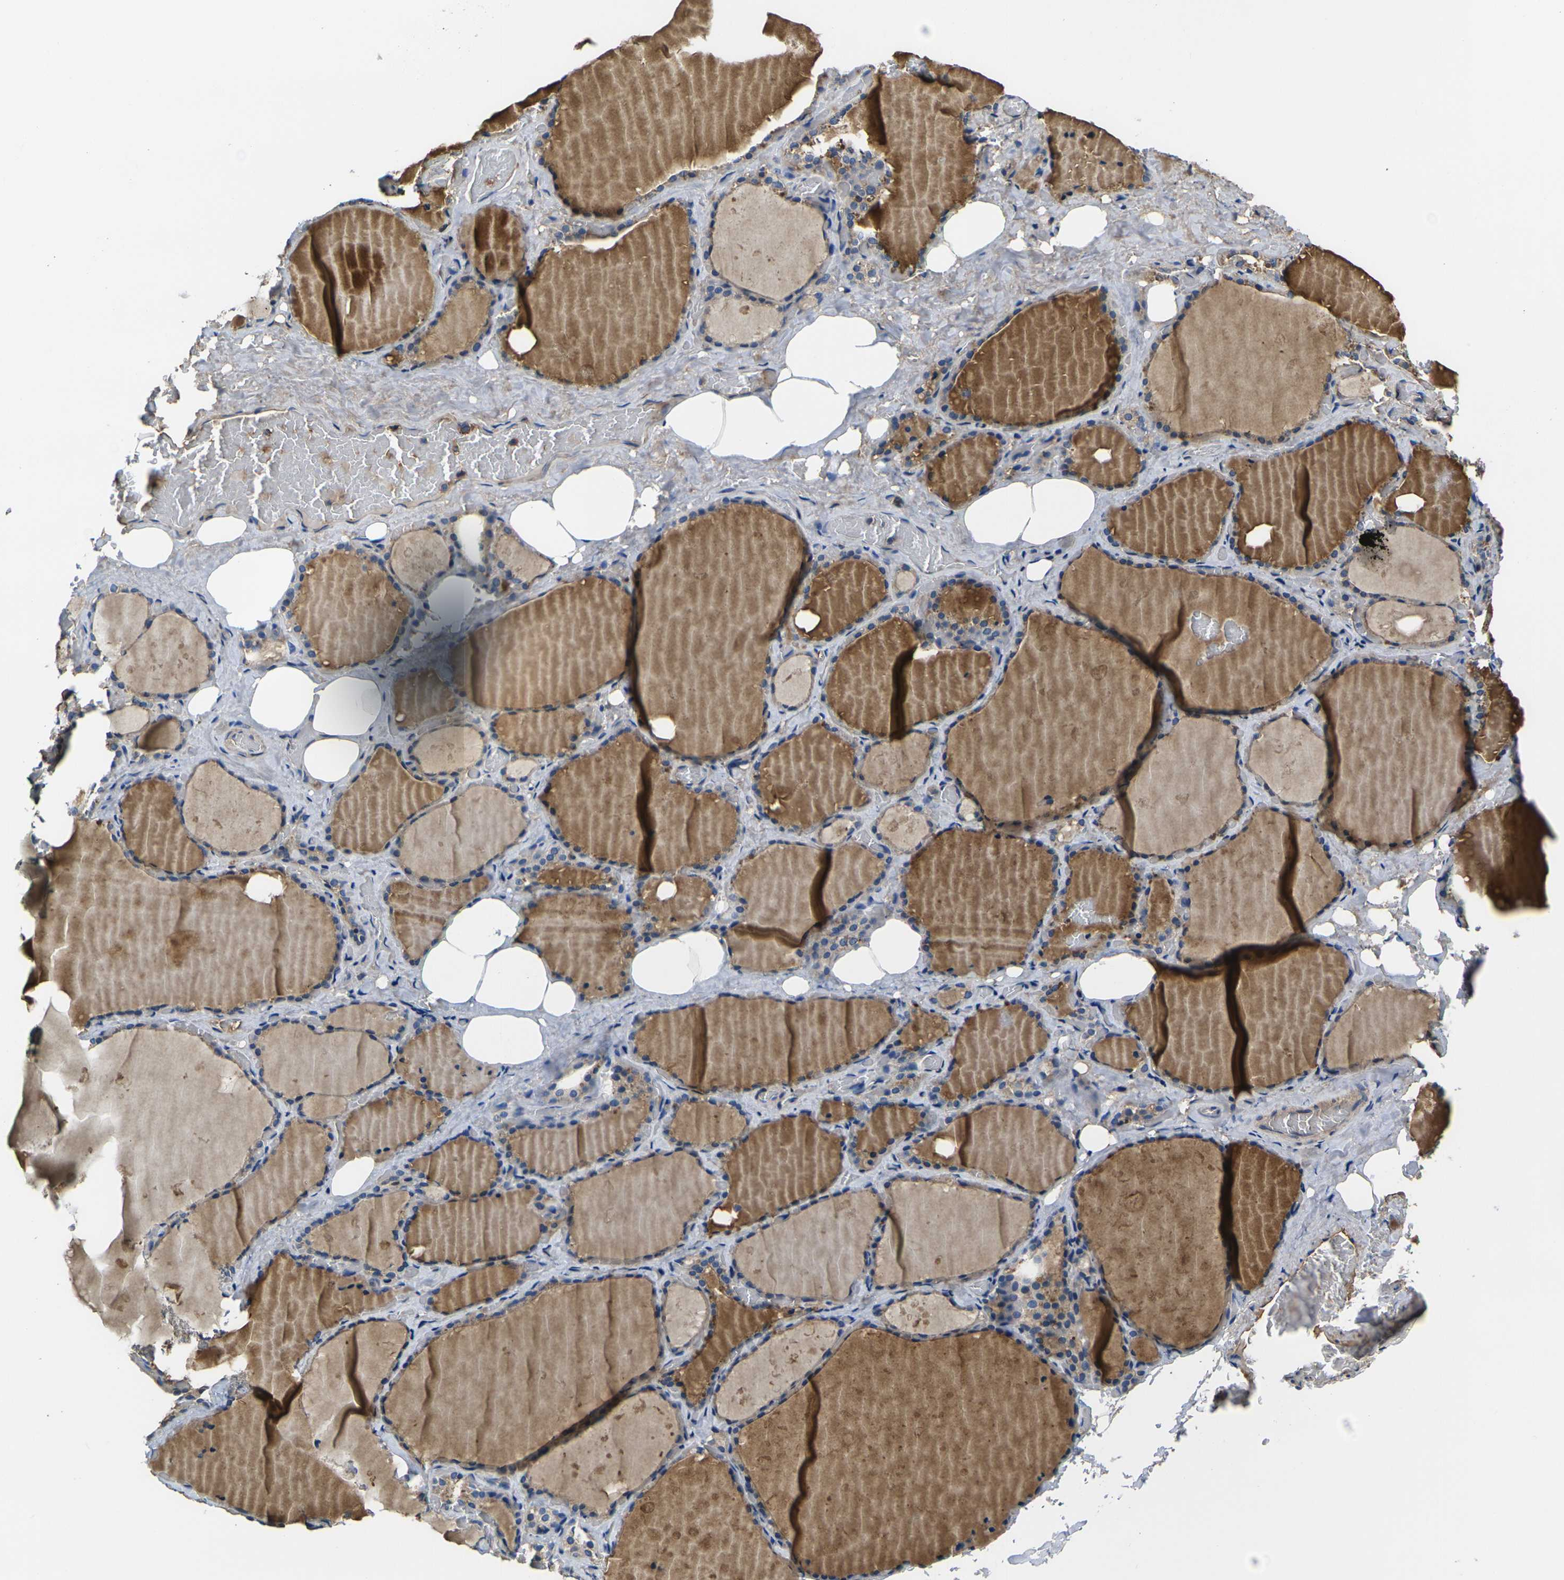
{"staining": {"intensity": "negative", "quantity": "none", "location": "none"}, "tissue": "thyroid gland", "cell_type": "Glandular cells", "image_type": "normal", "snomed": [{"axis": "morphology", "description": "Normal tissue, NOS"}, {"axis": "topography", "description": "Thyroid gland"}], "caption": "There is no significant expression in glandular cells of thyroid gland. (DAB (3,3'-diaminobenzidine) IHC visualized using brightfield microscopy, high magnification).", "gene": "HSPG2", "patient": {"sex": "male", "age": 61}}